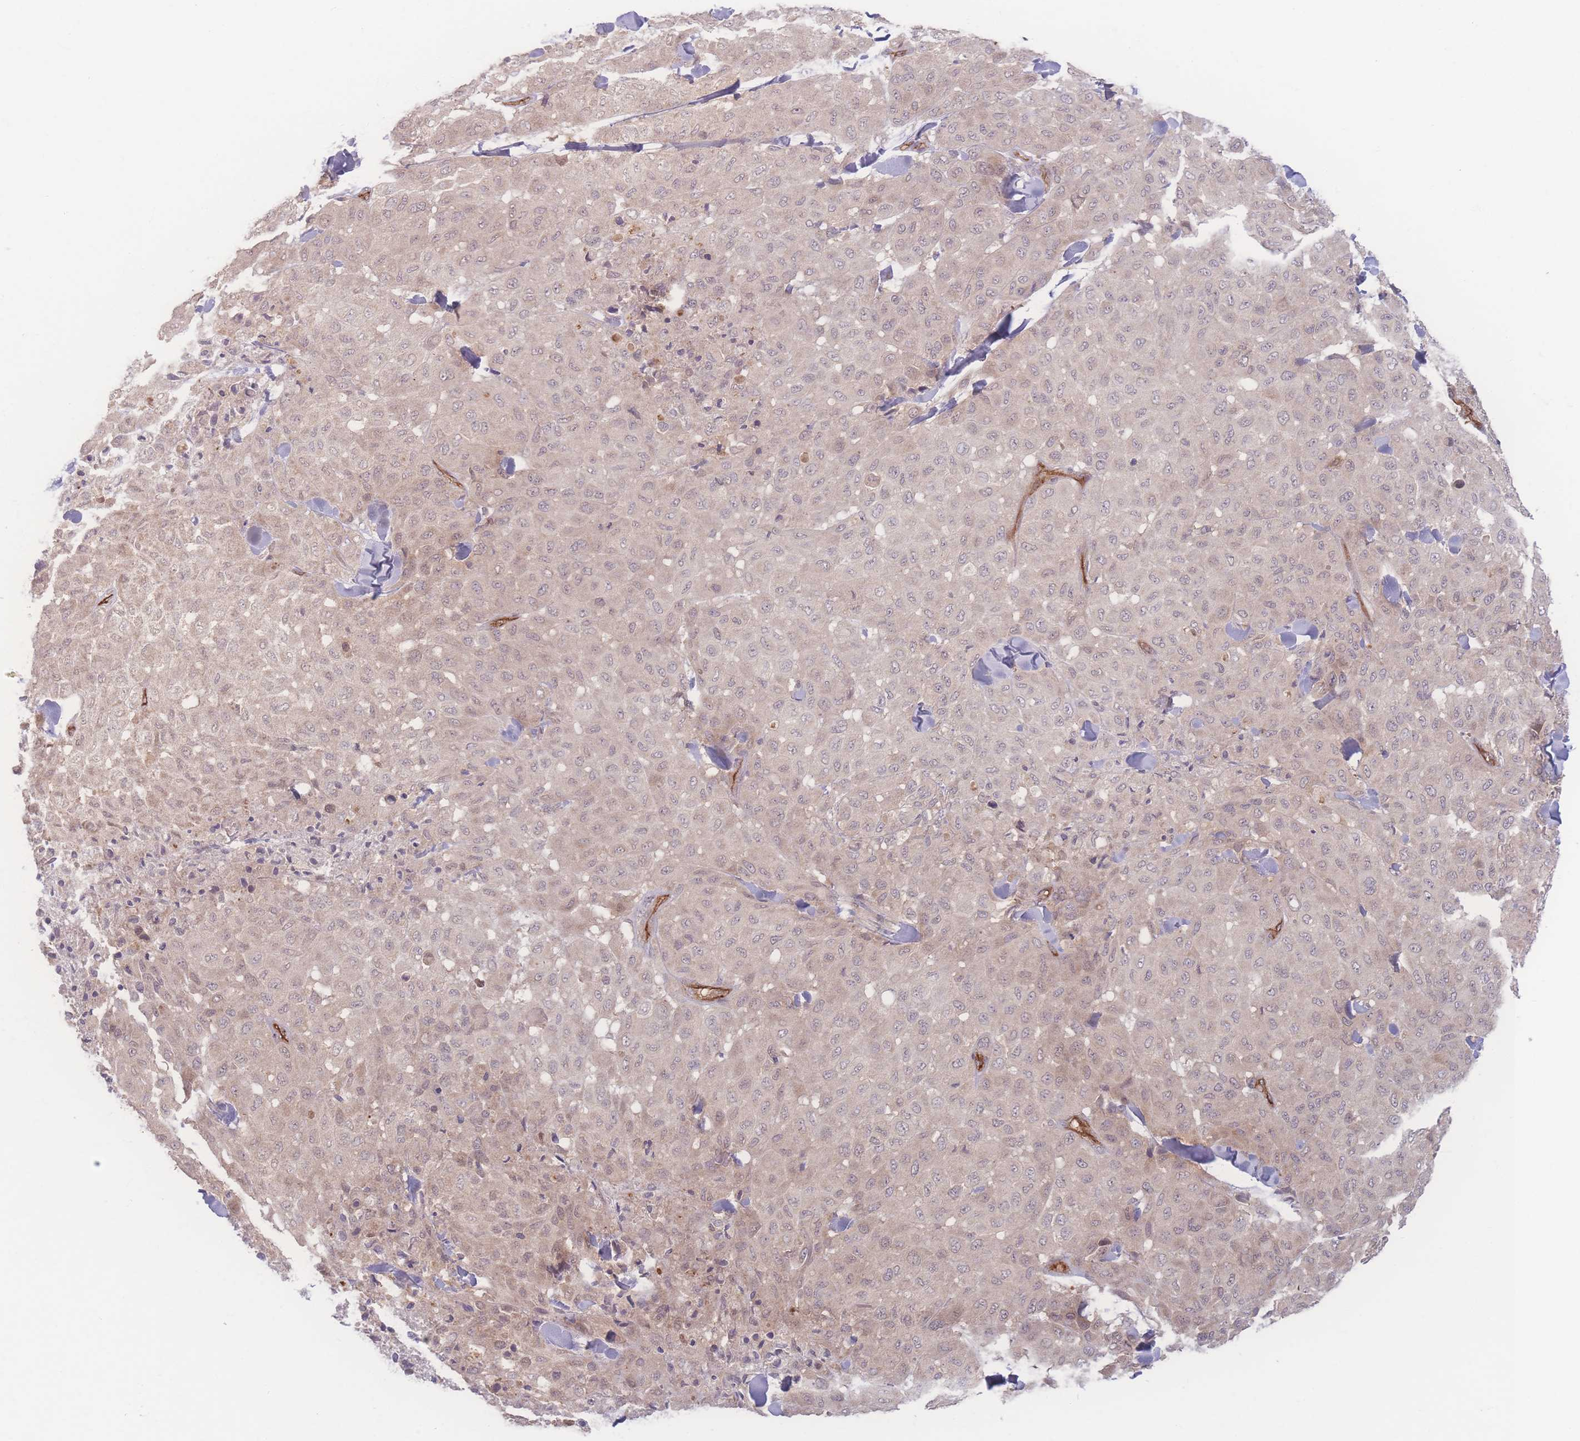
{"staining": {"intensity": "weak", "quantity": "<25%", "location": "cytoplasmic/membranous"}, "tissue": "melanoma", "cell_type": "Tumor cells", "image_type": "cancer", "snomed": [{"axis": "morphology", "description": "Malignant melanoma, Metastatic site"}, {"axis": "topography", "description": "Skin"}], "caption": "IHC of human malignant melanoma (metastatic site) demonstrates no positivity in tumor cells. The staining was performed using DAB (3,3'-diaminobenzidine) to visualize the protein expression in brown, while the nuclei were stained in blue with hematoxylin (Magnification: 20x).", "gene": "INSR", "patient": {"sex": "female", "age": 81}}